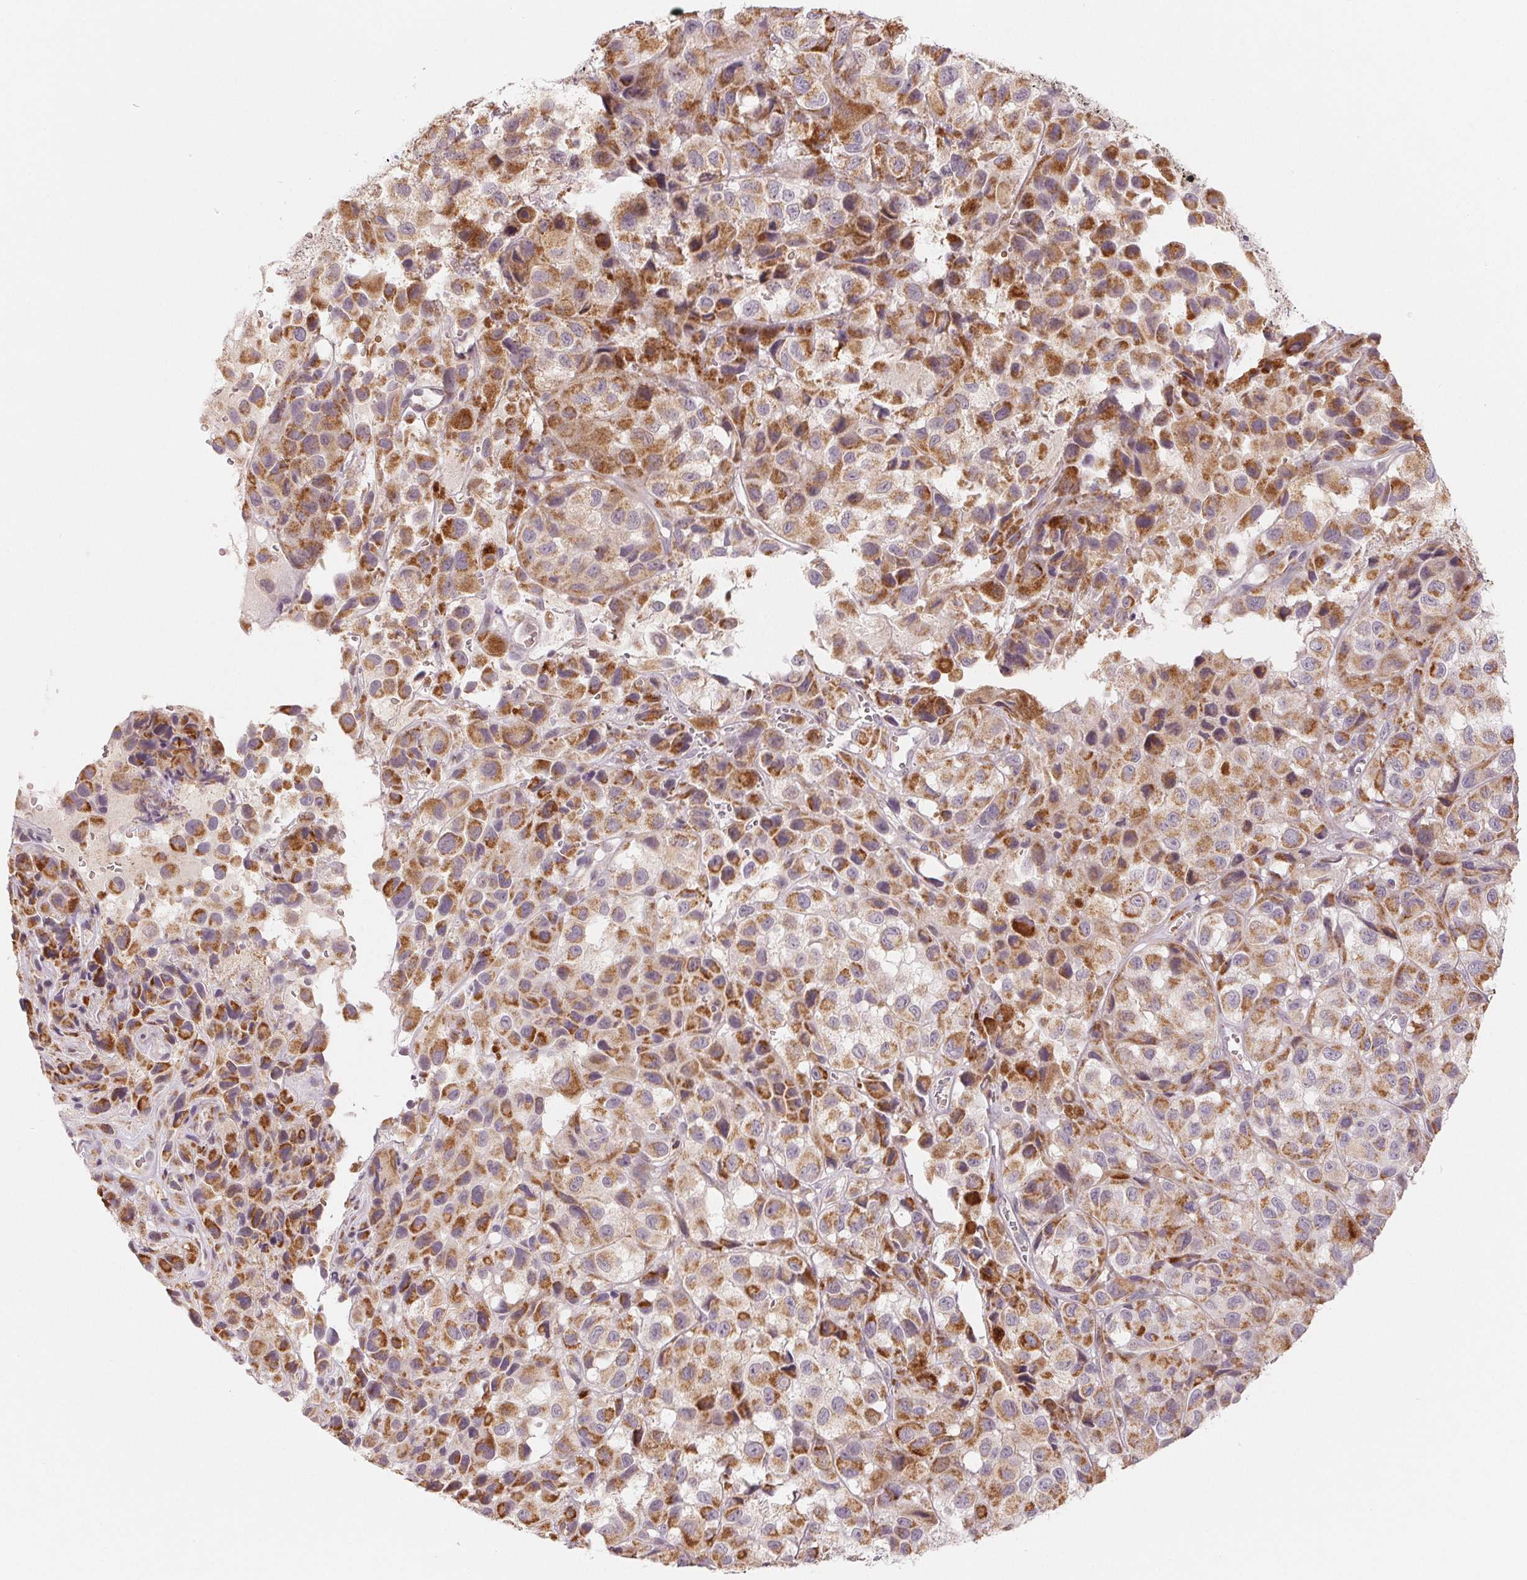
{"staining": {"intensity": "moderate", "quantity": ">75%", "location": "cytoplasmic/membranous"}, "tissue": "melanoma", "cell_type": "Tumor cells", "image_type": "cancer", "snomed": [{"axis": "morphology", "description": "Malignant melanoma, NOS"}, {"axis": "topography", "description": "Skin"}], "caption": "This is an image of immunohistochemistry staining of malignant melanoma, which shows moderate staining in the cytoplasmic/membranous of tumor cells.", "gene": "HINT2", "patient": {"sex": "male", "age": 93}}